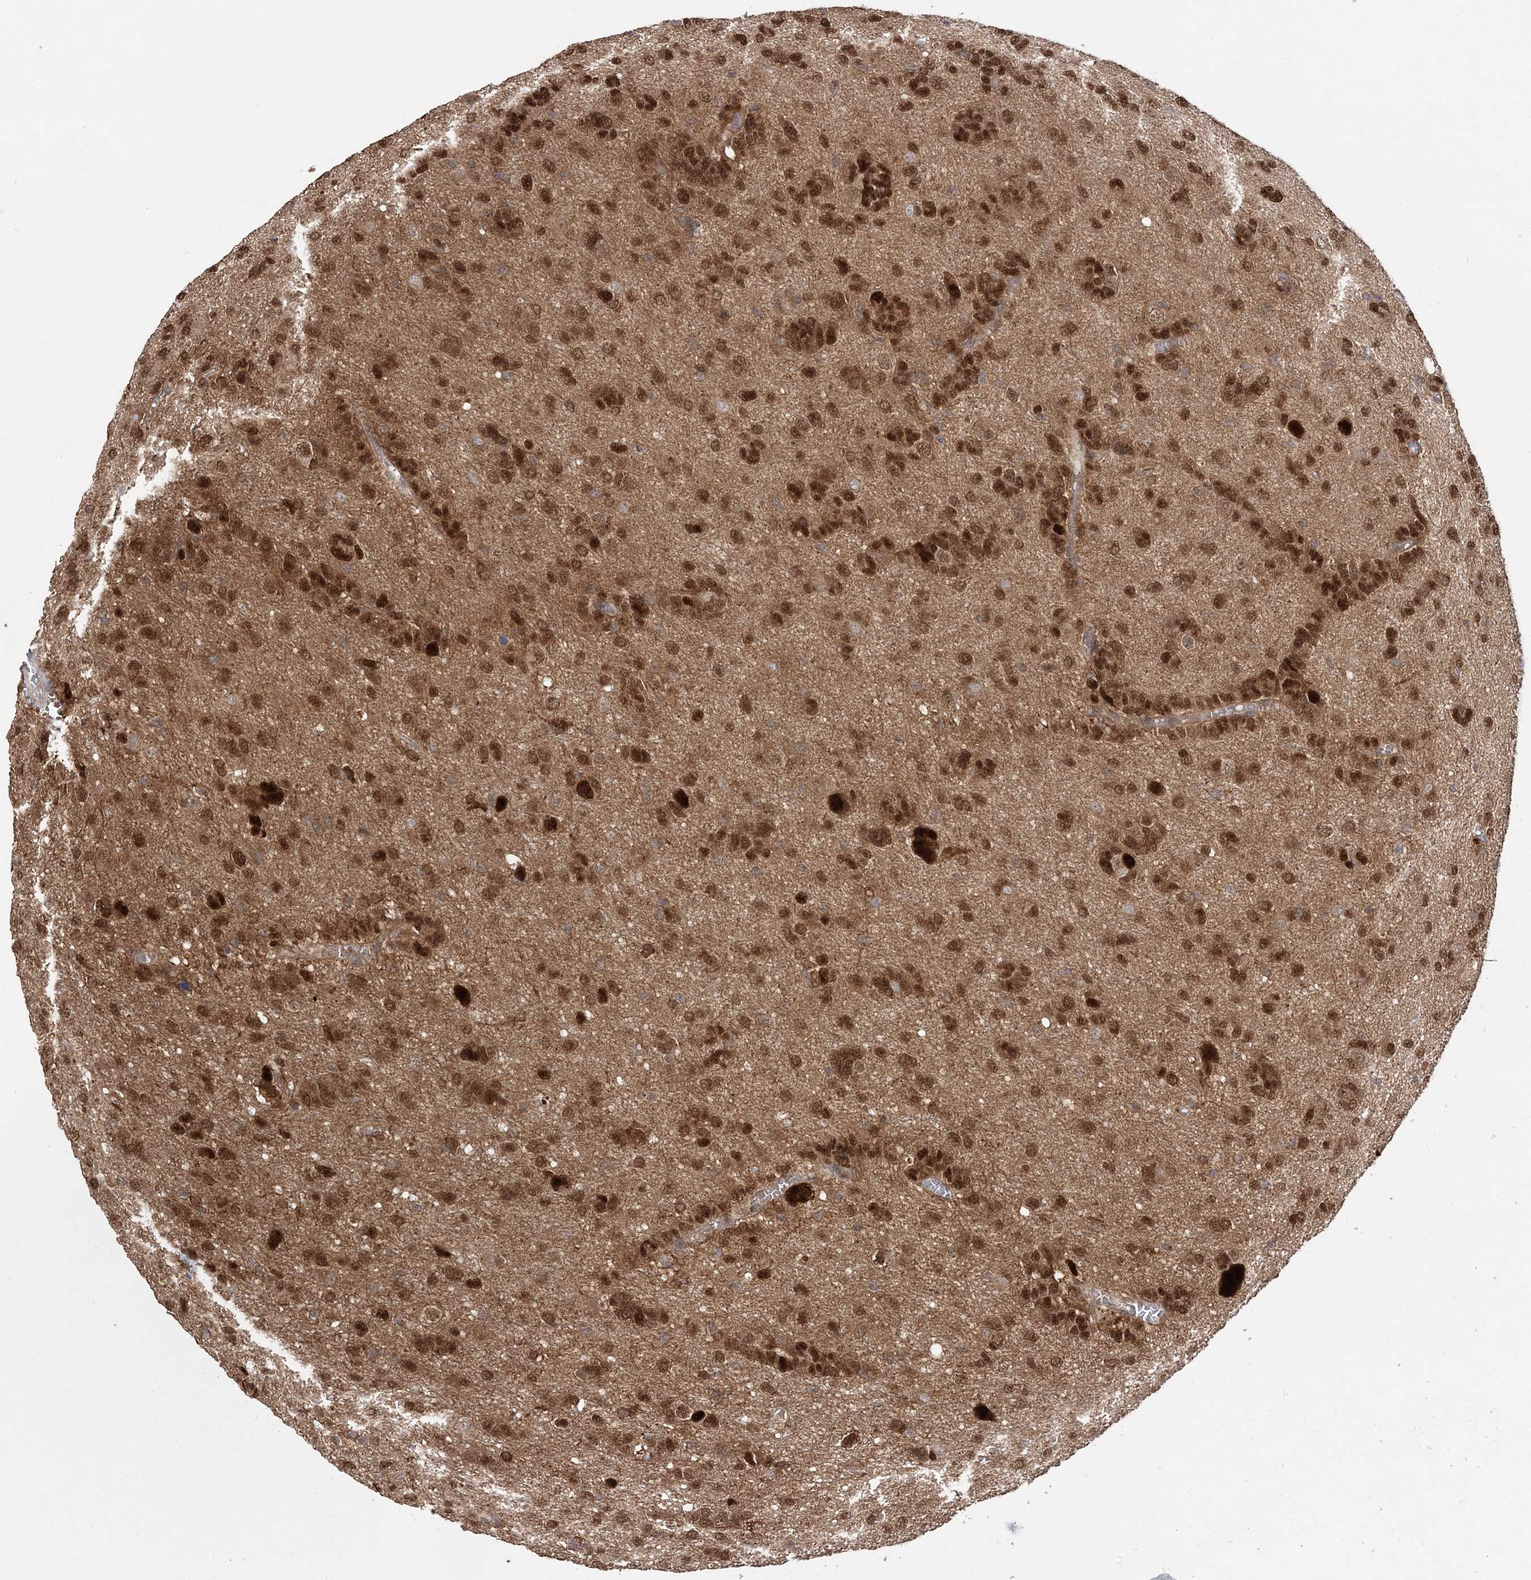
{"staining": {"intensity": "strong", "quantity": ">75%", "location": "cytoplasmic/membranous,nuclear"}, "tissue": "glioma", "cell_type": "Tumor cells", "image_type": "cancer", "snomed": [{"axis": "morphology", "description": "Glioma, malignant, High grade"}, {"axis": "topography", "description": "Brain"}], "caption": "Immunohistochemical staining of high-grade glioma (malignant) displays strong cytoplasmic/membranous and nuclear protein positivity in approximately >75% of tumor cells. The protein of interest is stained brown, and the nuclei are stained in blue (DAB IHC with brightfield microscopy, high magnification).", "gene": "NIF3L1", "patient": {"sex": "female", "age": 59}}